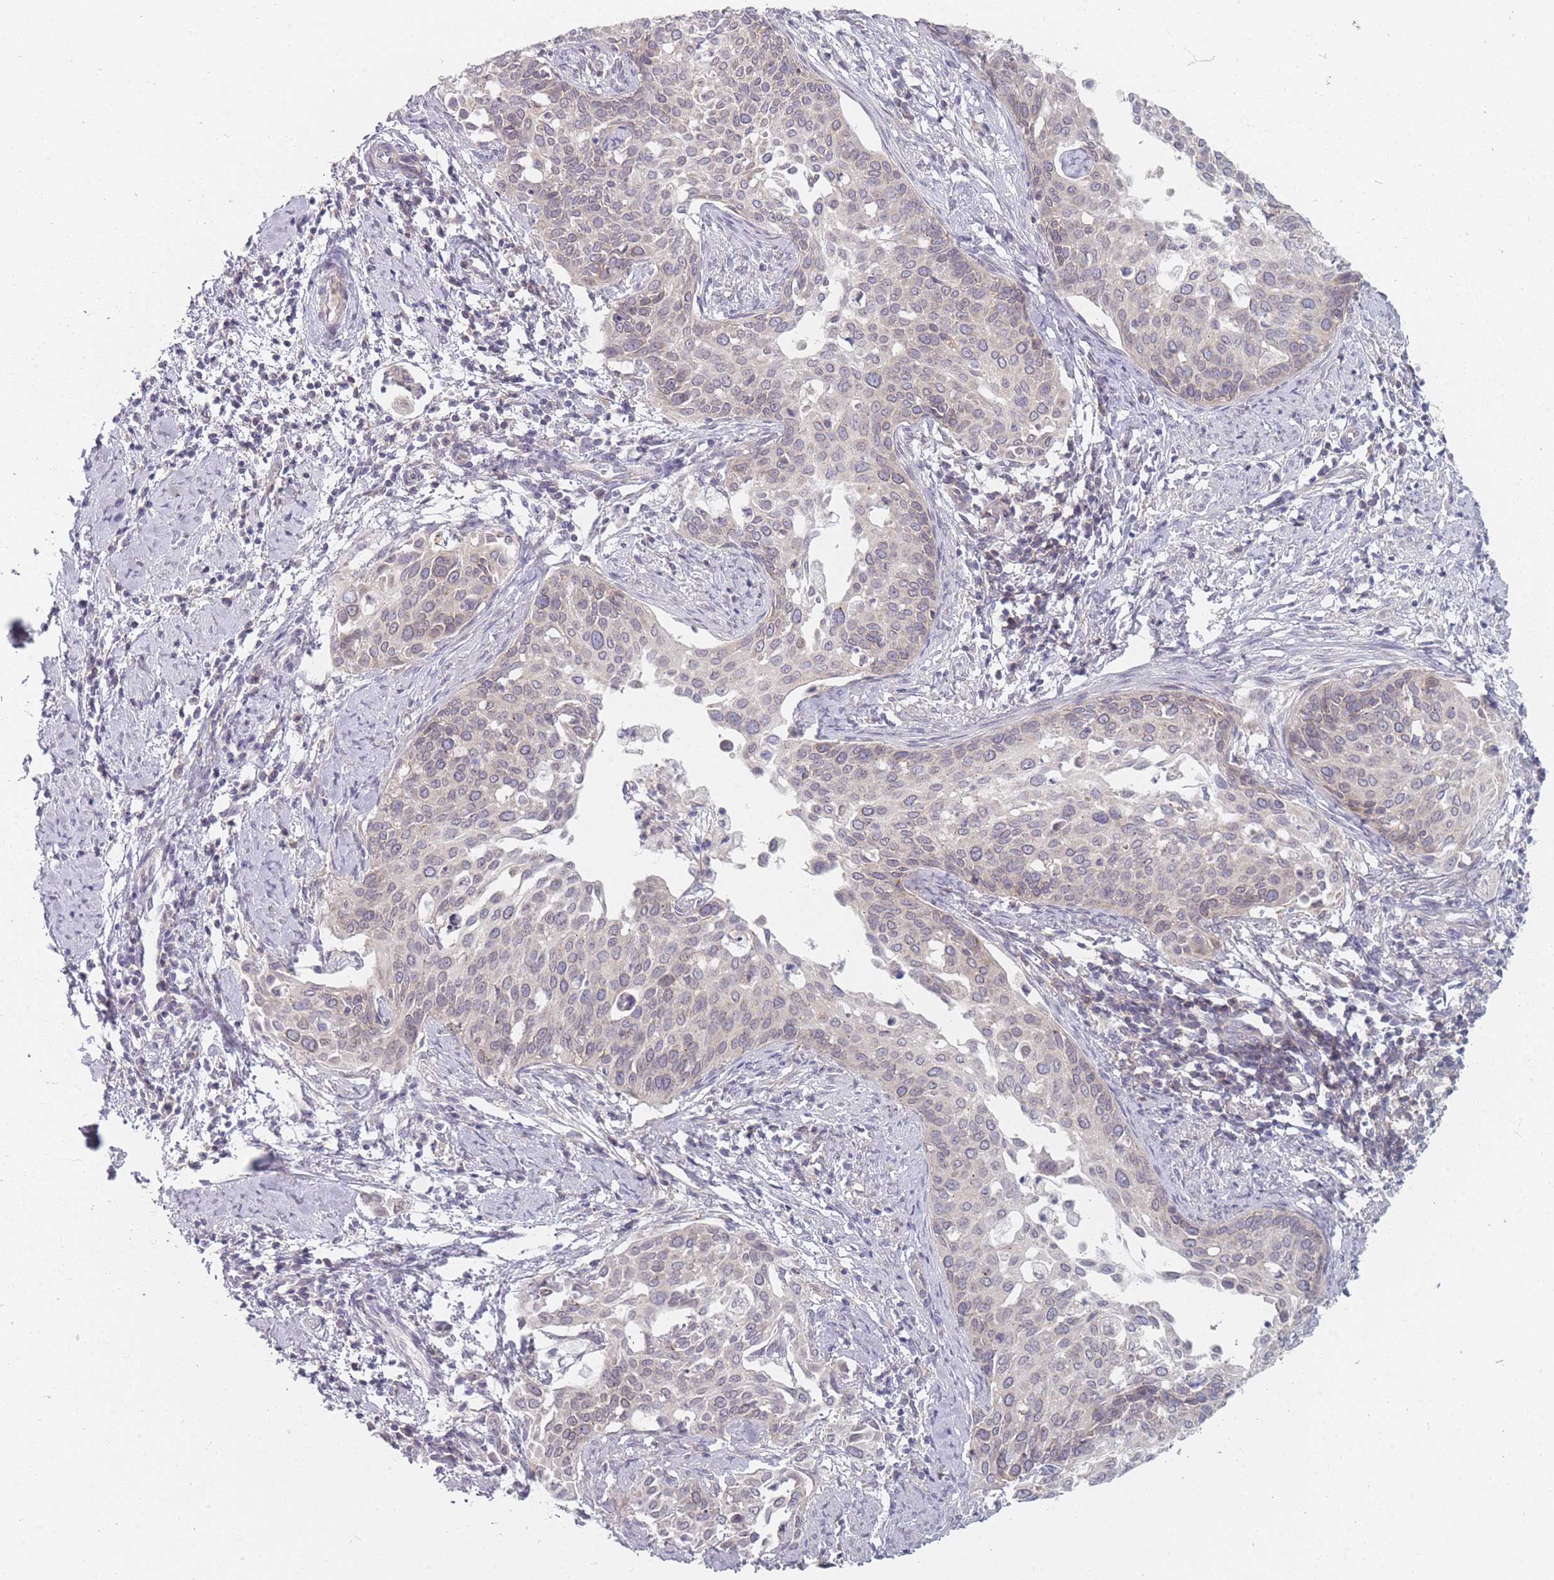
{"staining": {"intensity": "weak", "quantity": "<25%", "location": "cytoplasmic/membranous"}, "tissue": "cervical cancer", "cell_type": "Tumor cells", "image_type": "cancer", "snomed": [{"axis": "morphology", "description": "Squamous cell carcinoma, NOS"}, {"axis": "topography", "description": "Cervix"}], "caption": "Immunohistochemistry (IHC) photomicrograph of neoplastic tissue: human cervical squamous cell carcinoma stained with DAB (3,3'-diaminobenzidine) shows no significant protein expression in tumor cells.", "gene": "PCDH12", "patient": {"sex": "female", "age": 44}}